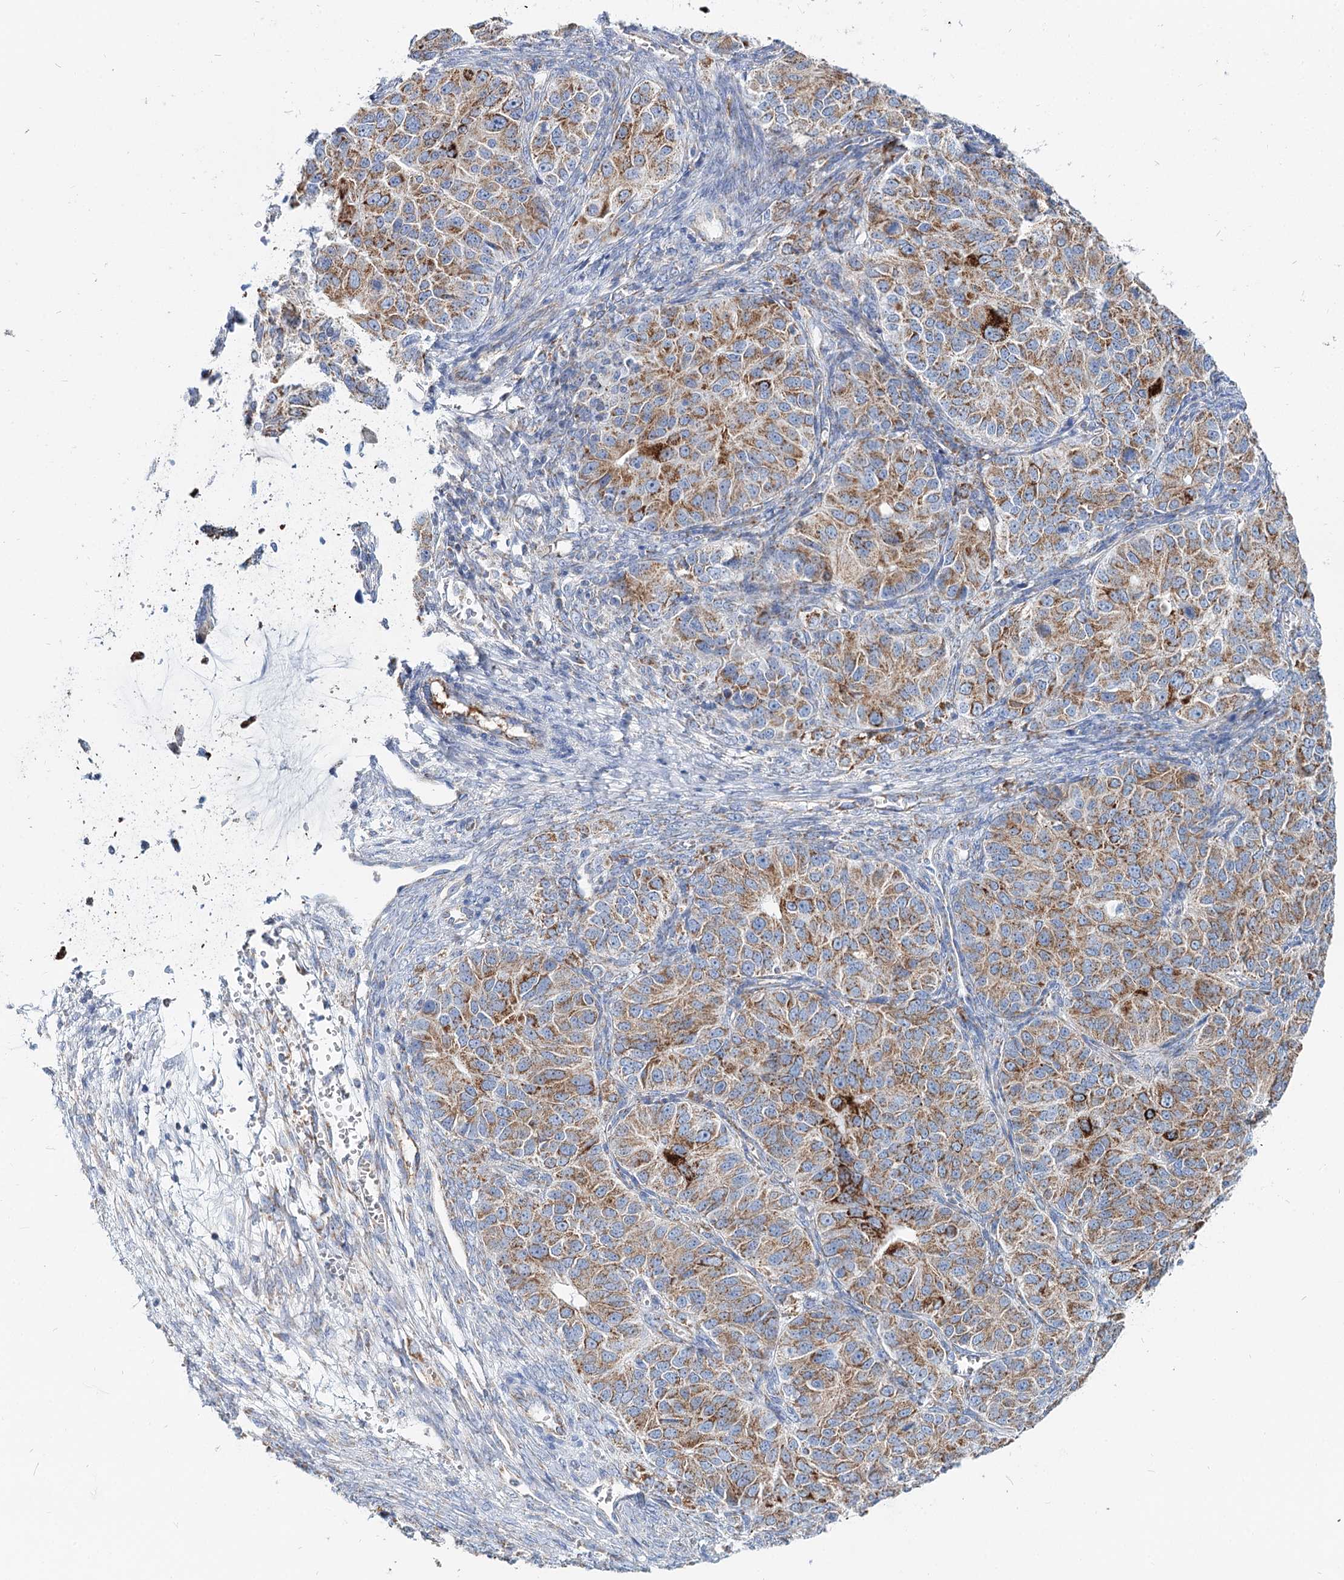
{"staining": {"intensity": "moderate", "quantity": ">75%", "location": "cytoplasmic/membranous"}, "tissue": "ovarian cancer", "cell_type": "Tumor cells", "image_type": "cancer", "snomed": [{"axis": "morphology", "description": "Carcinoma, endometroid"}, {"axis": "topography", "description": "Ovary"}], "caption": "The photomicrograph shows immunohistochemical staining of endometroid carcinoma (ovarian). There is moderate cytoplasmic/membranous positivity is present in about >75% of tumor cells. (IHC, brightfield microscopy, high magnification).", "gene": "MCCC2", "patient": {"sex": "female", "age": 51}}